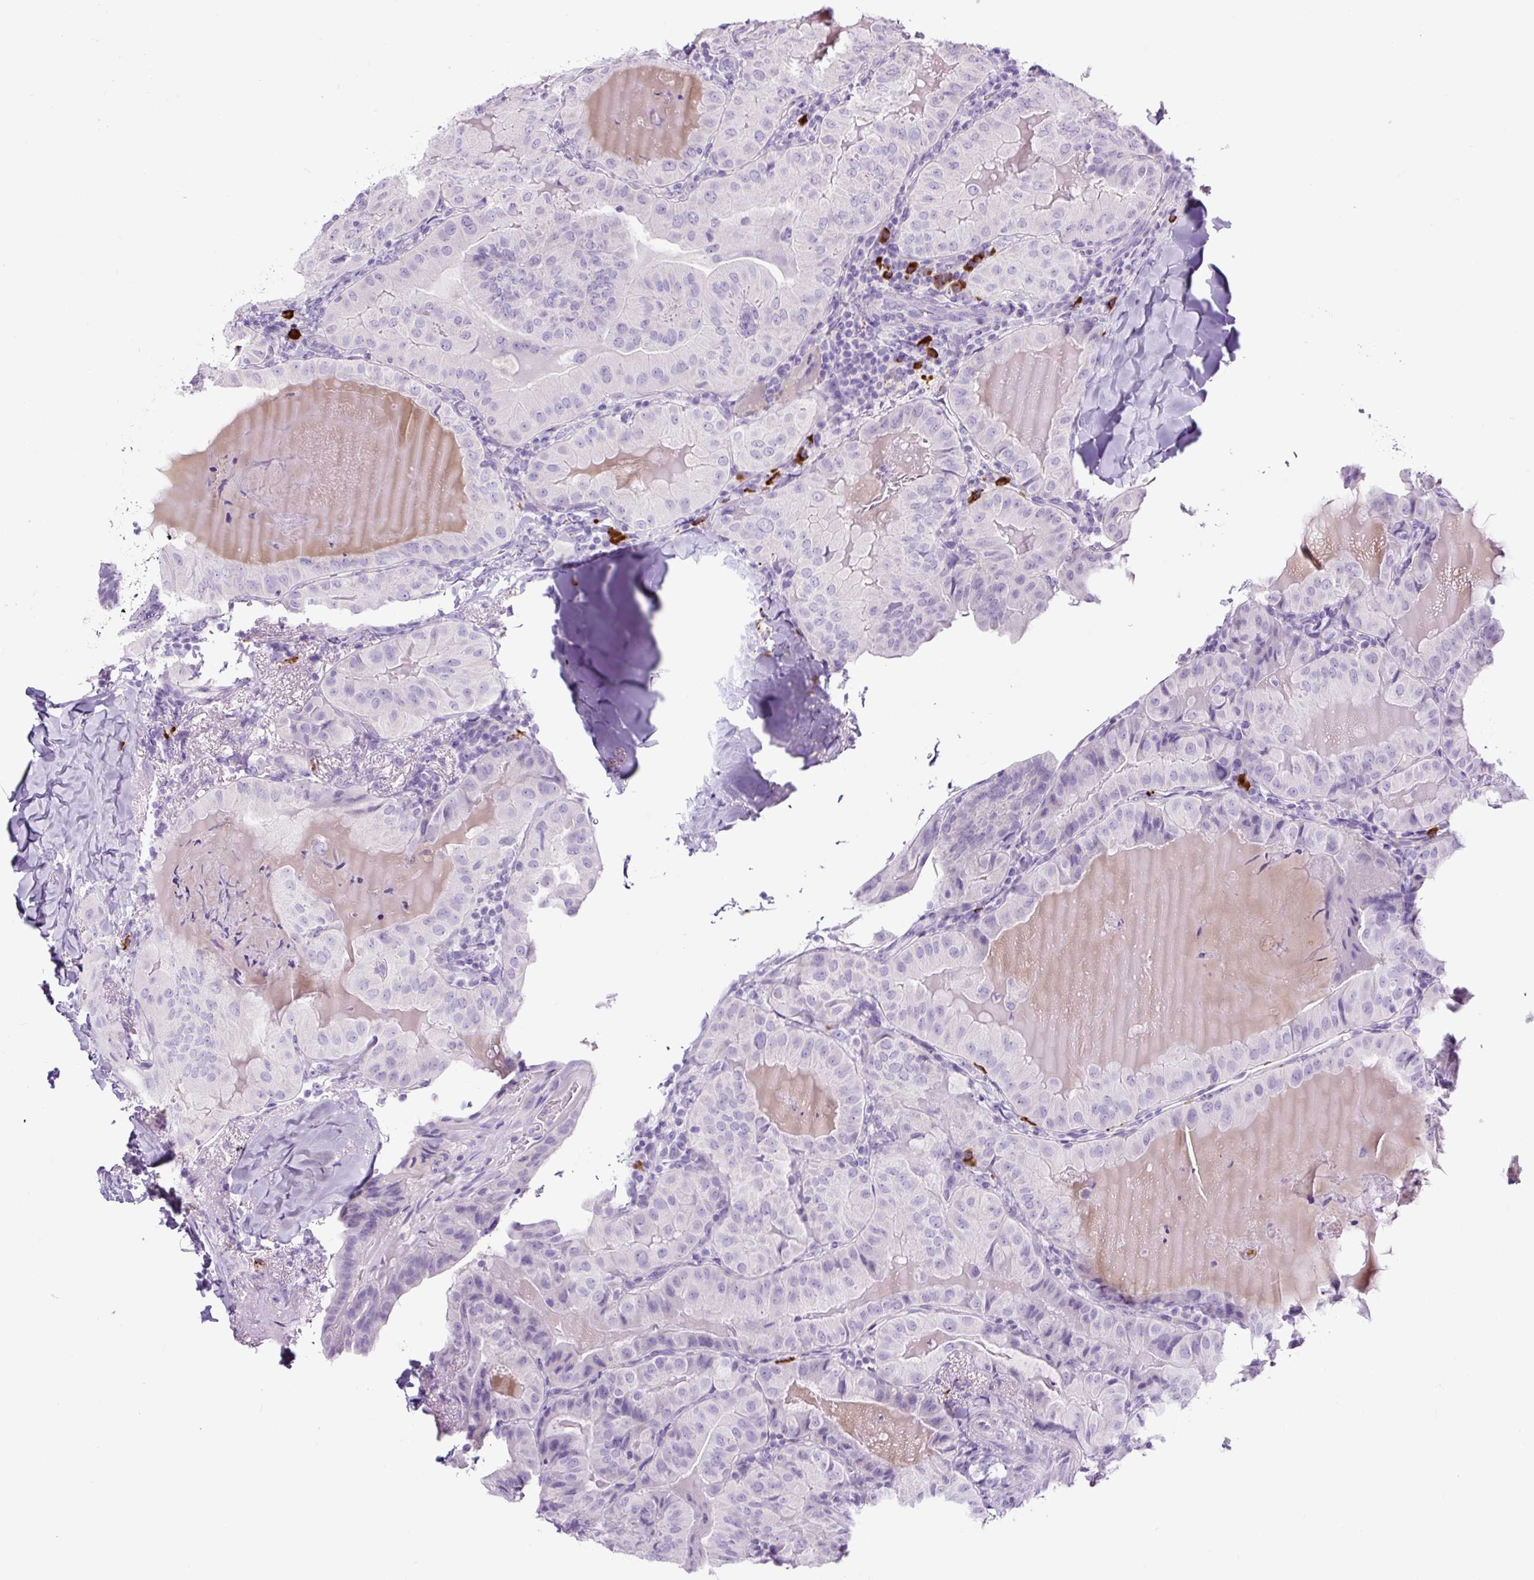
{"staining": {"intensity": "negative", "quantity": "none", "location": "none"}, "tissue": "thyroid cancer", "cell_type": "Tumor cells", "image_type": "cancer", "snomed": [{"axis": "morphology", "description": "Papillary adenocarcinoma, NOS"}, {"axis": "topography", "description": "Thyroid gland"}], "caption": "Tumor cells are negative for protein expression in human thyroid cancer. (Immunohistochemistry (ihc), brightfield microscopy, high magnification).", "gene": "RNF212B", "patient": {"sex": "female", "age": 68}}